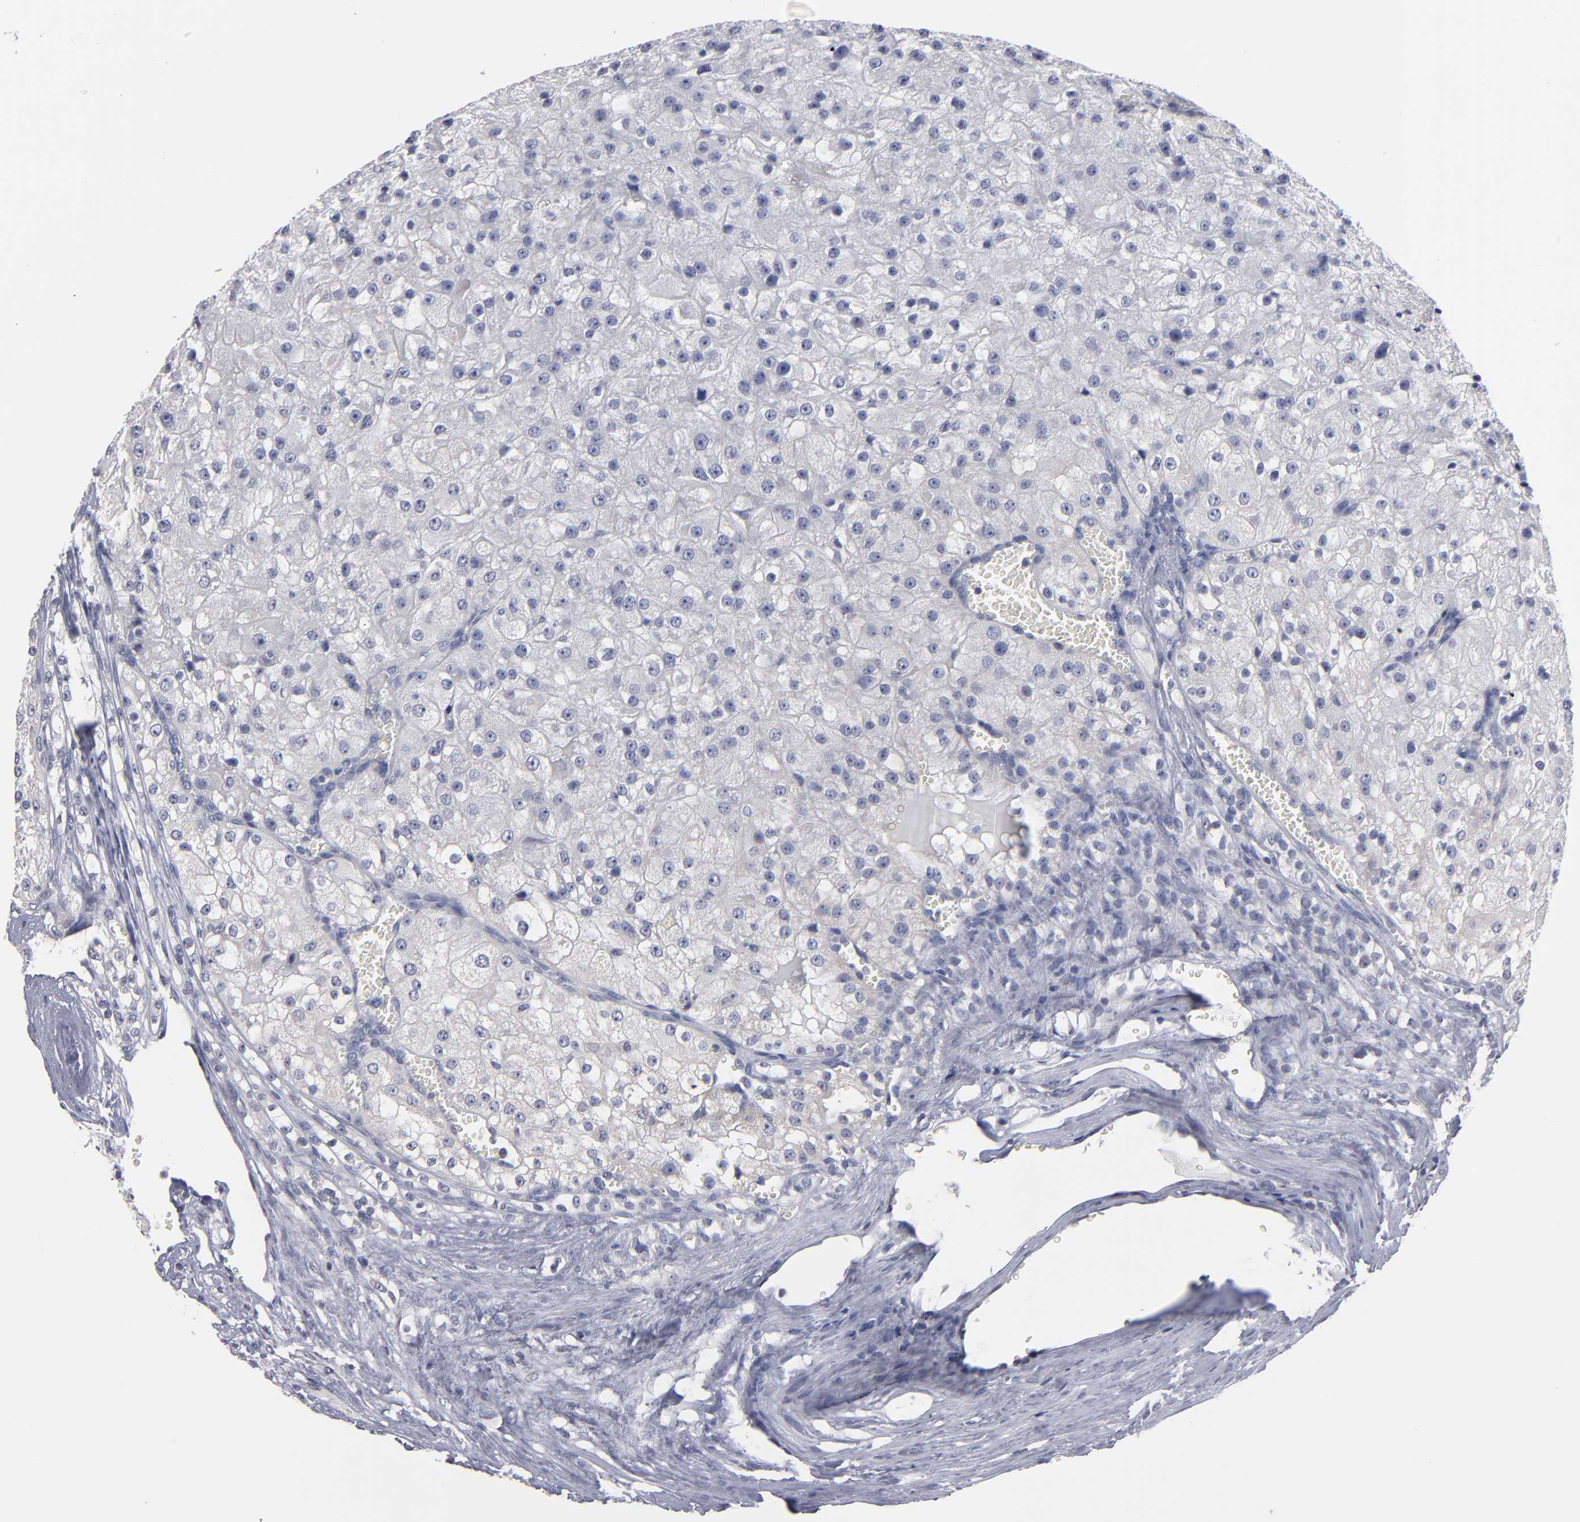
{"staining": {"intensity": "negative", "quantity": "none", "location": "none"}, "tissue": "renal cancer", "cell_type": "Tumor cells", "image_type": "cancer", "snomed": [{"axis": "morphology", "description": "Adenocarcinoma, NOS"}, {"axis": "topography", "description": "Kidney"}], "caption": "Immunohistochemical staining of renal cancer demonstrates no significant staining in tumor cells.", "gene": "RPH3A", "patient": {"sex": "female", "age": 74}}